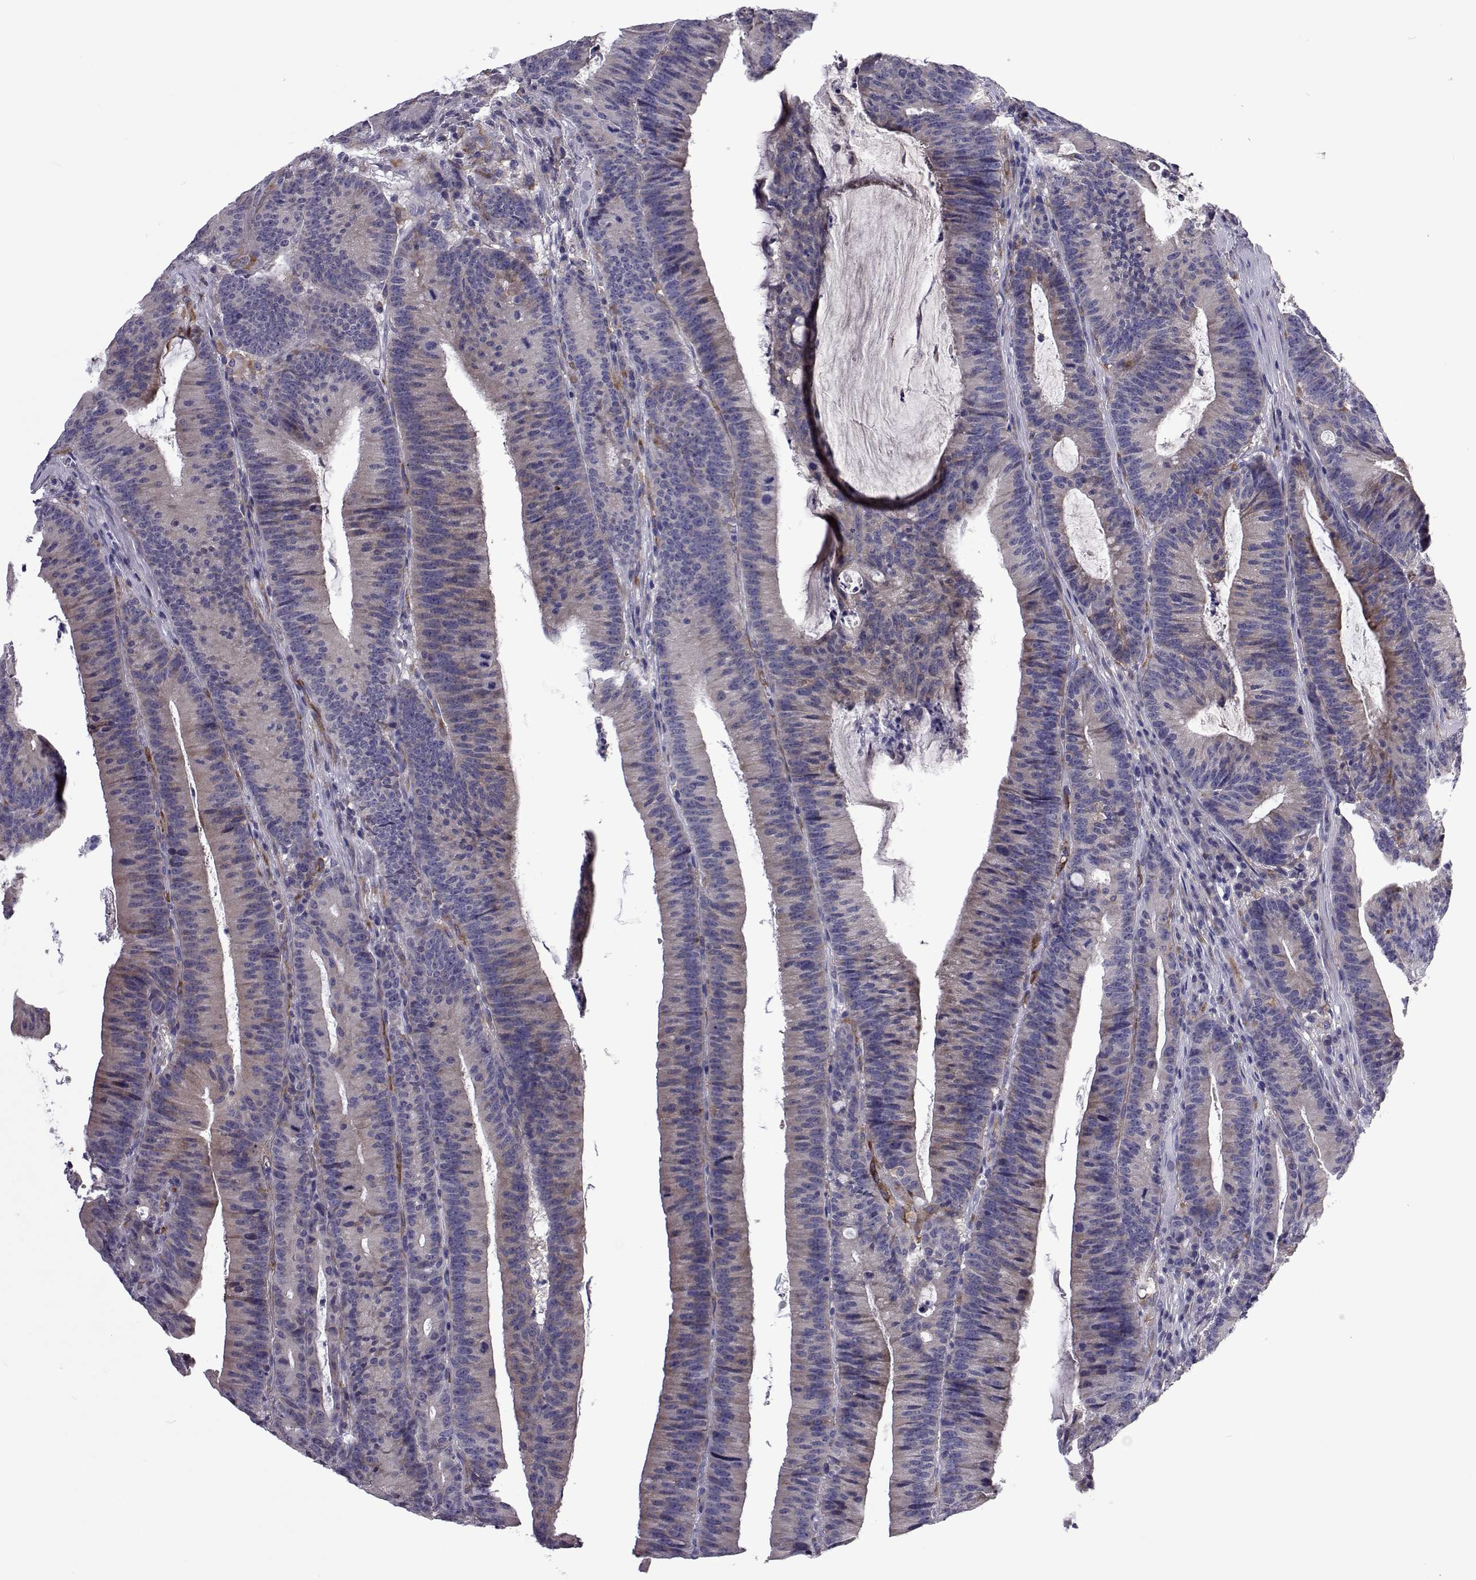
{"staining": {"intensity": "weak", "quantity": "<25%", "location": "cytoplasmic/membranous"}, "tissue": "colorectal cancer", "cell_type": "Tumor cells", "image_type": "cancer", "snomed": [{"axis": "morphology", "description": "Adenocarcinoma, NOS"}, {"axis": "topography", "description": "Colon"}], "caption": "IHC photomicrograph of human colorectal cancer stained for a protein (brown), which displays no staining in tumor cells.", "gene": "TCF15", "patient": {"sex": "female", "age": 78}}